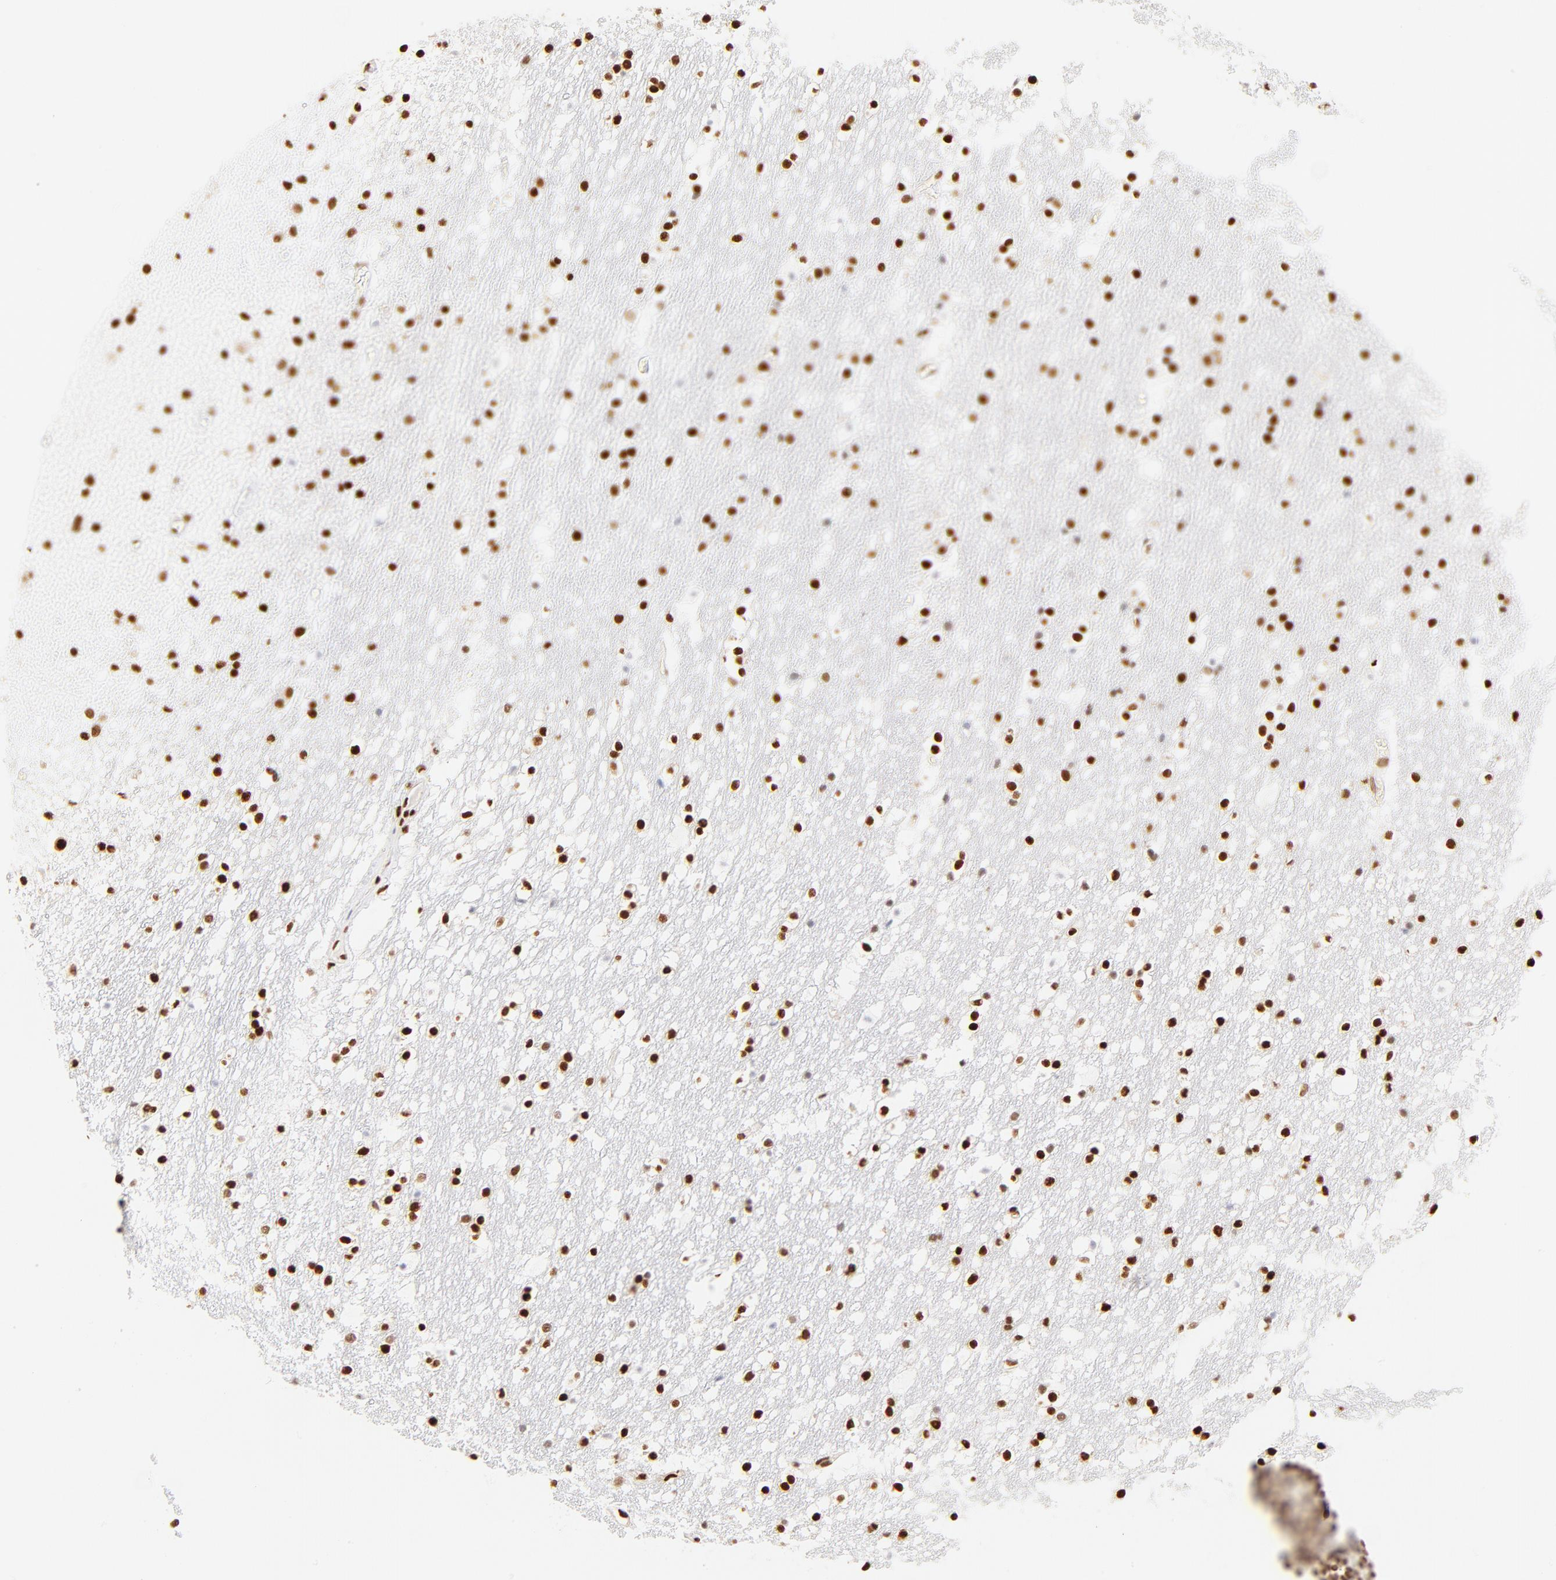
{"staining": {"intensity": "strong", "quantity": ">75%", "location": "nuclear"}, "tissue": "caudate", "cell_type": "Glial cells", "image_type": "normal", "snomed": [{"axis": "morphology", "description": "Normal tissue, NOS"}, {"axis": "topography", "description": "Lateral ventricle wall"}], "caption": "Protein expression by IHC shows strong nuclear positivity in approximately >75% of glial cells in normal caudate. Immunohistochemistry stains the protein of interest in brown and the nuclei are stained blue.", "gene": "ZNF540", "patient": {"sex": "male", "age": 45}}